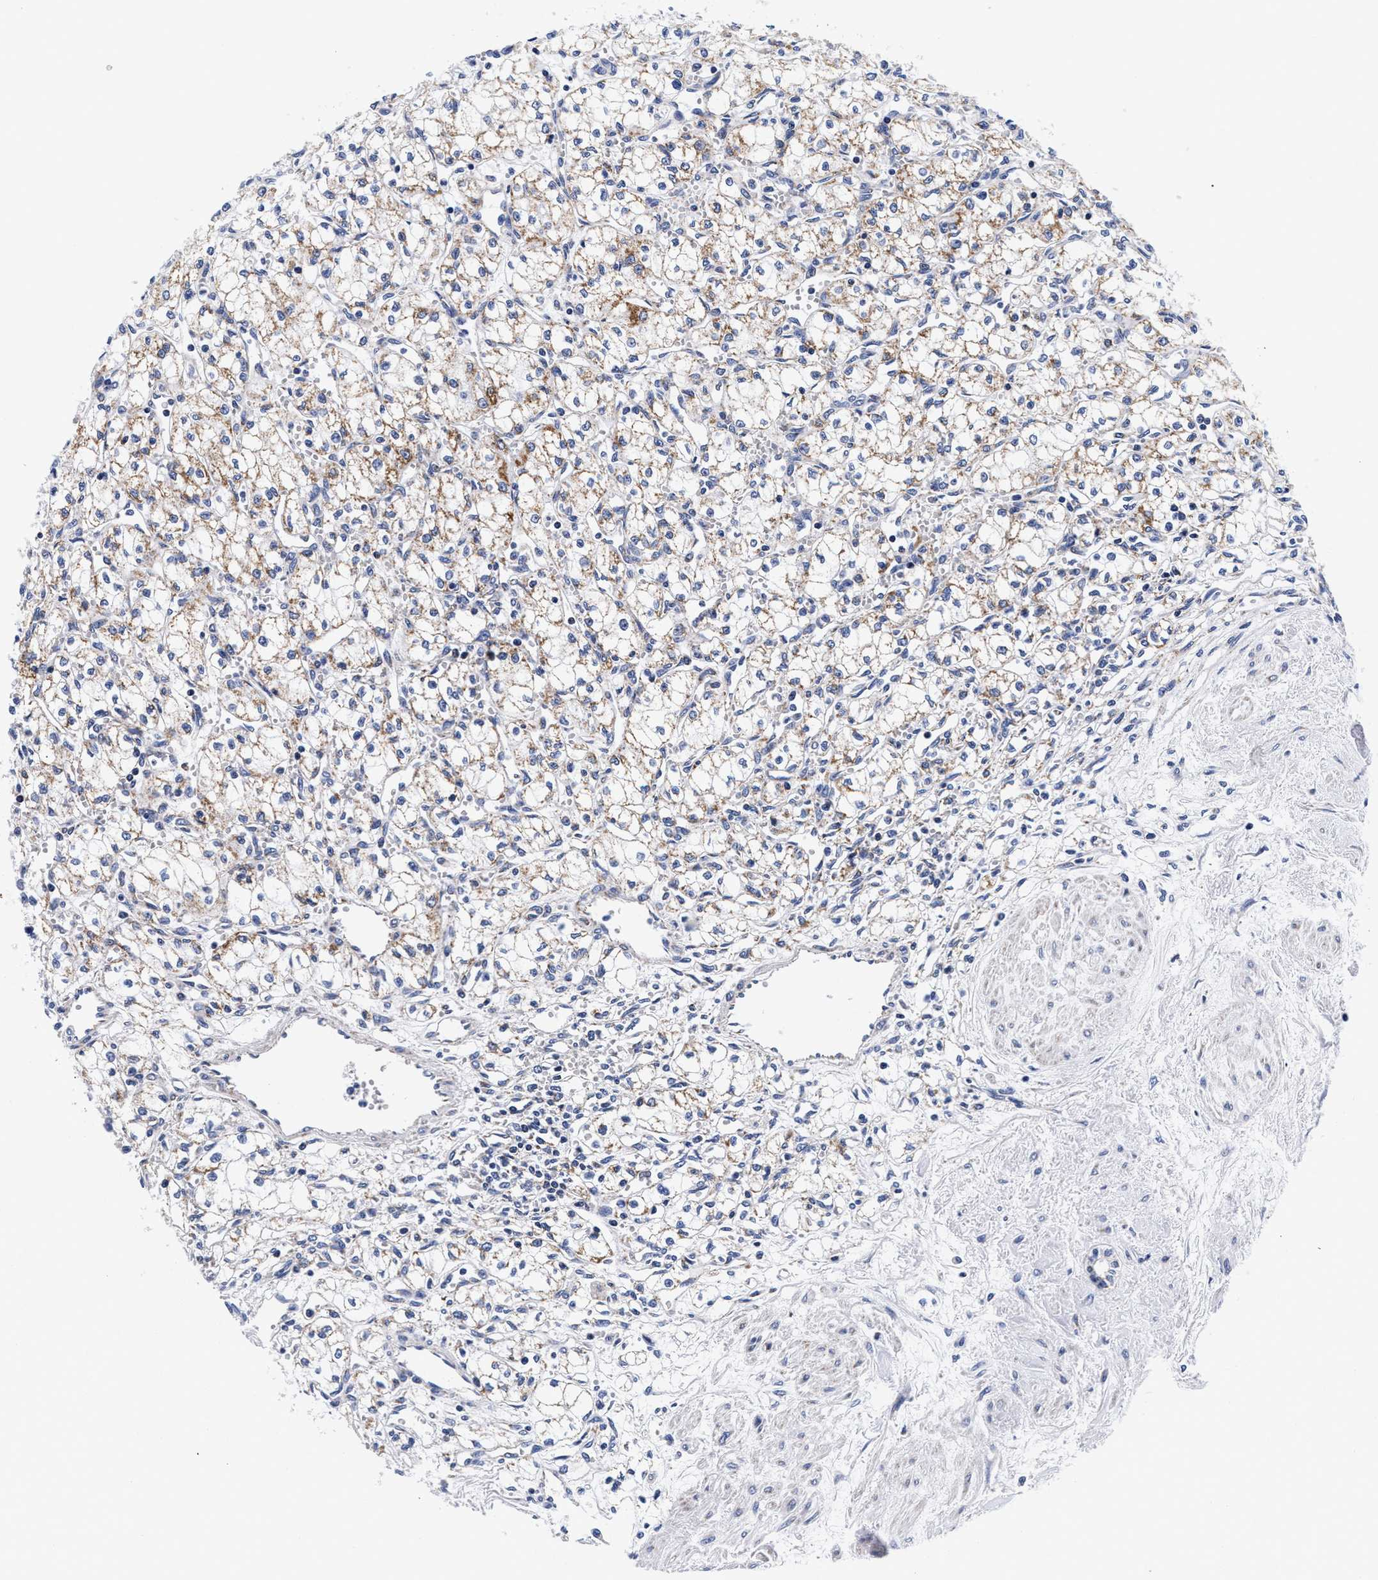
{"staining": {"intensity": "moderate", "quantity": "25%-75%", "location": "cytoplasmic/membranous"}, "tissue": "renal cancer", "cell_type": "Tumor cells", "image_type": "cancer", "snomed": [{"axis": "morphology", "description": "Normal tissue, NOS"}, {"axis": "morphology", "description": "Adenocarcinoma, NOS"}, {"axis": "topography", "description": "Kidney"}], "caption": "Protein analysis of adenocarcinoma (renal) tissue exhibits moderate cytoplasmic/membranous expression in approximately 25%-75% of tumor cells. The protein of interest is shown in brown color, while the nuclei are stained blue.", "gene": "RAB3B", "patient": {"sex": "male", "age": 59}}